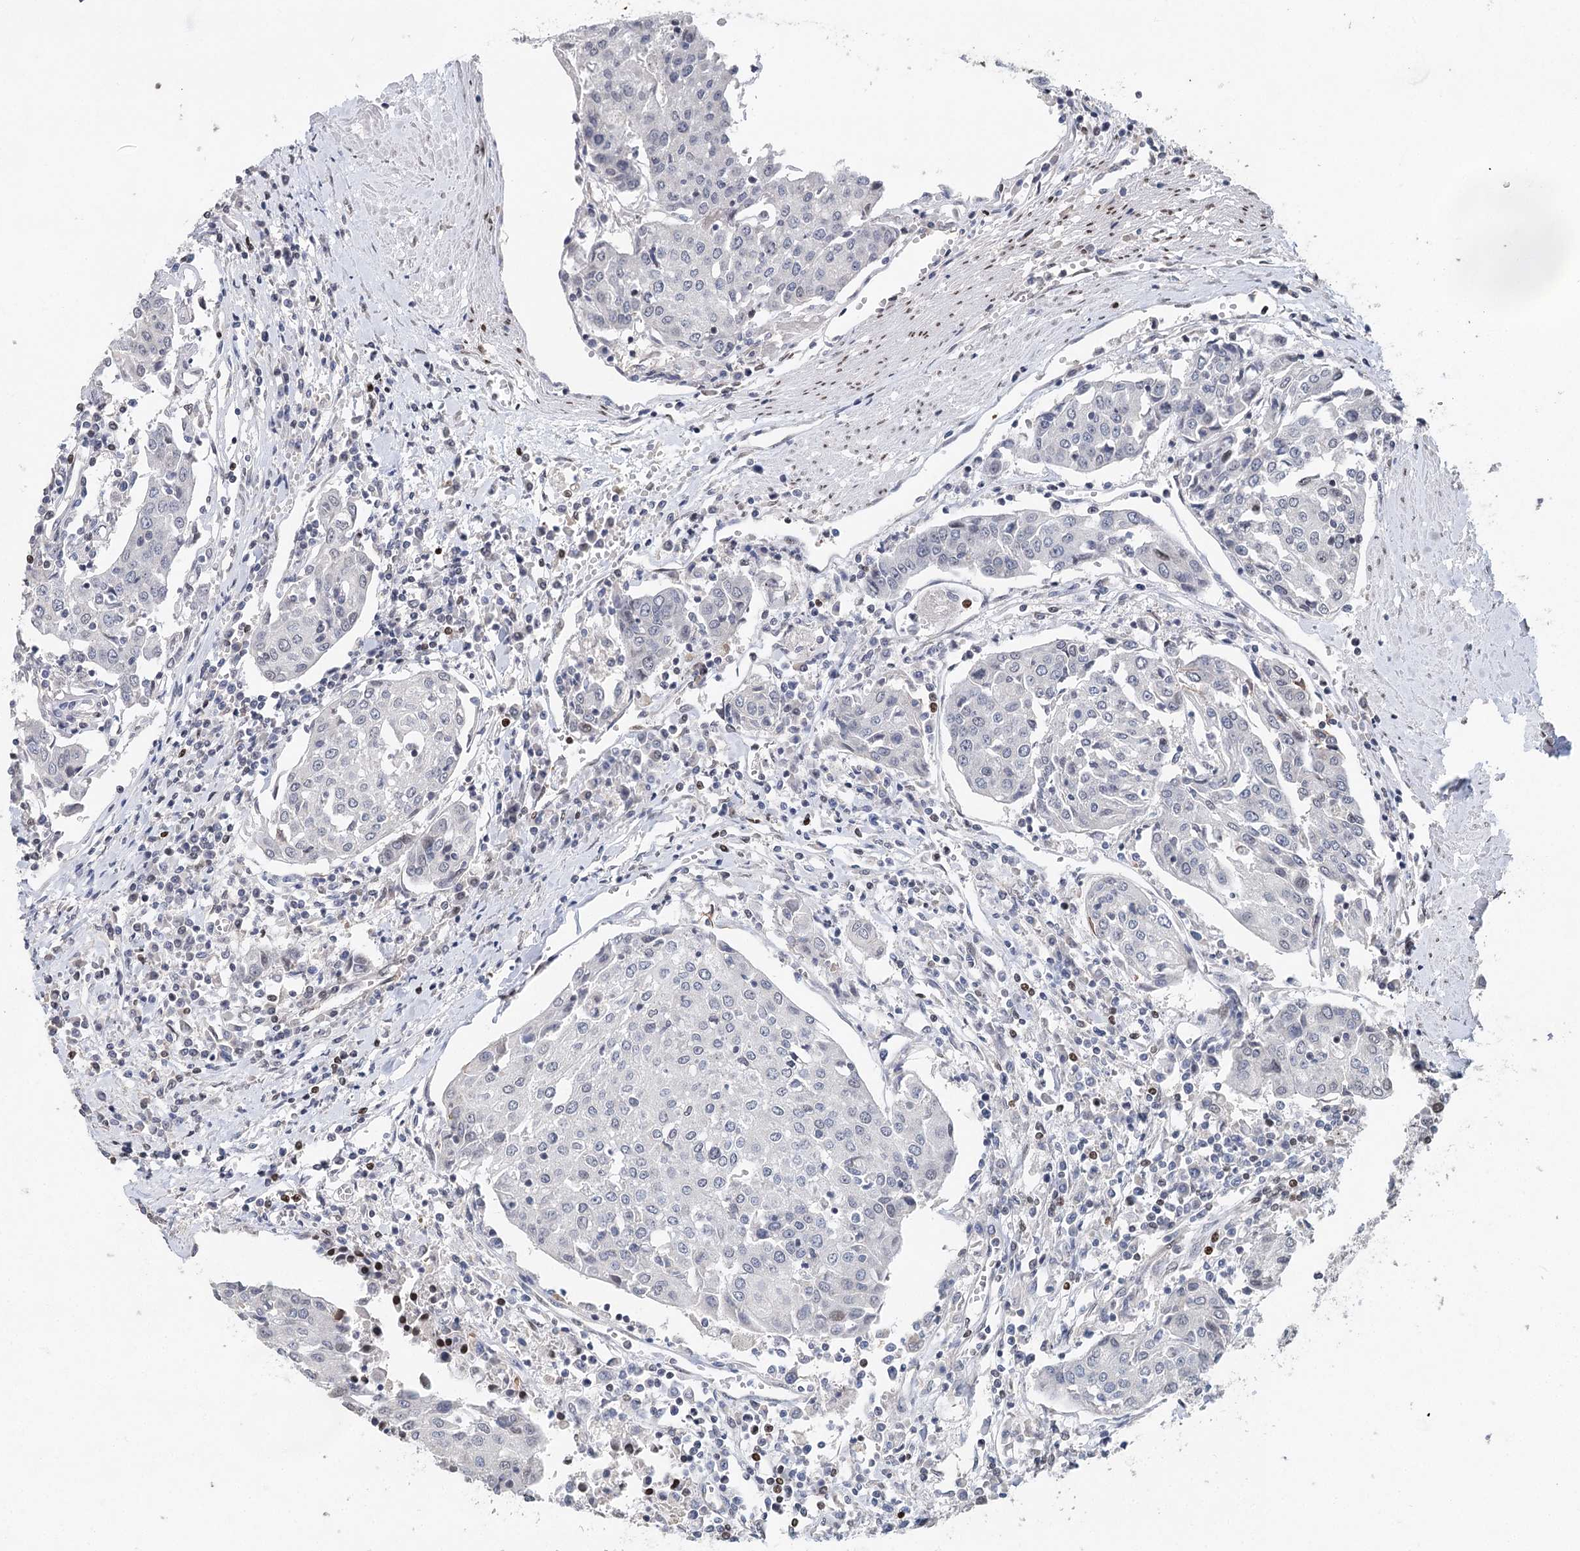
{"staining": {"intensity": "negative", "quantity": "none", "location": "none"}, "tissue": "urothelial cancer", "cell_type": "Tumor cells", "image_type": "cancer", "snomed": [{"axis": "morphology", "description": "Urothelial carcinoma, High grade"}, {"axis": "topography", "description": "Urinary bladder"}], "caption": "IHC micrograph of high-grade urothelial carcinoma stained for a protein (brown), which displays no expression in tumor cells.", "gene": "FRMD4A", "patient": {"sex": "female", "age": 85}}